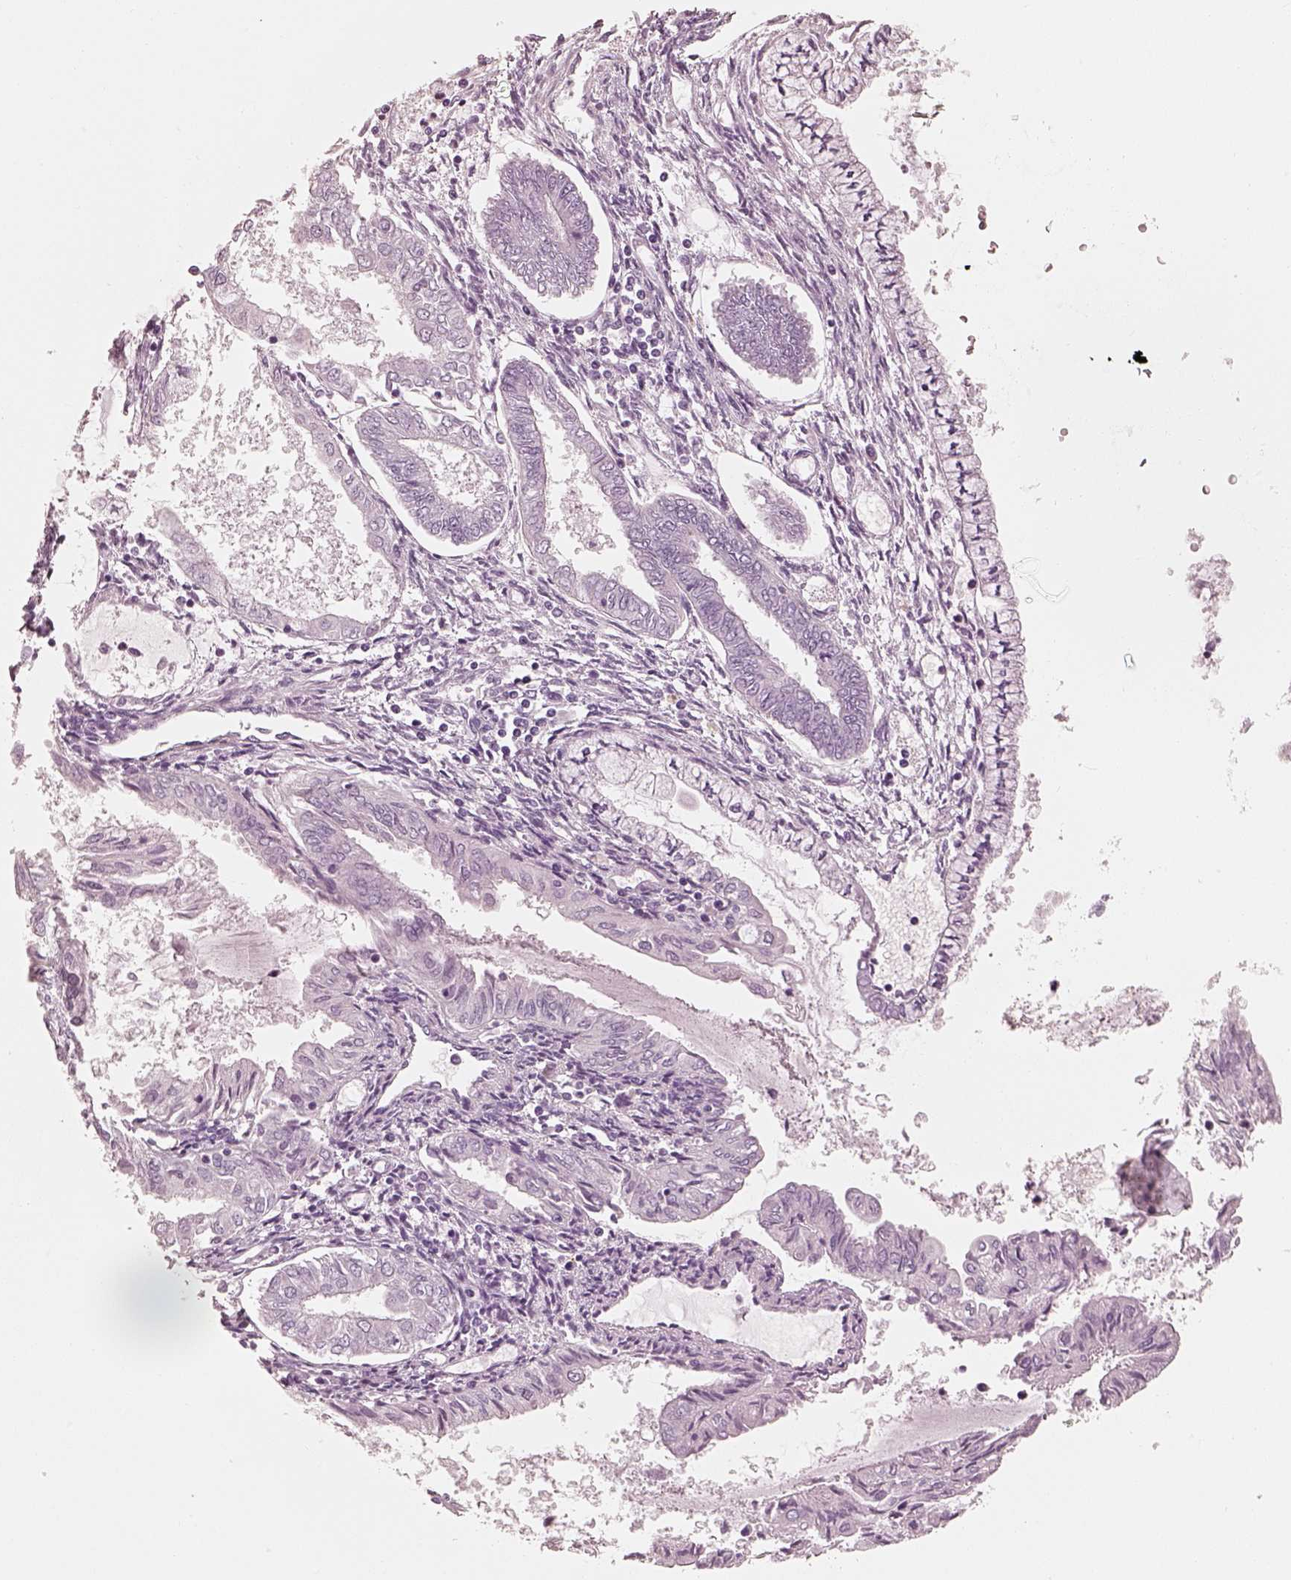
{"staining": {"intensity": "negative", "quantity": "none", "location": "none"}, "tissue": "endometrial cancer", "cell_type": "Tumor cells", "image_type": "cancer", "snomed": [{"axis": "morphology", "description": "Adenocarcinoma, NOS"}, {"axis": "topography", "description": "Endometrium"}], "caption": "Tumor cells are negative for protein expression in human endometrial adenocarcinoma.", "gene": "R3HDML", "patient": {"sex": "female", "age": 68}}